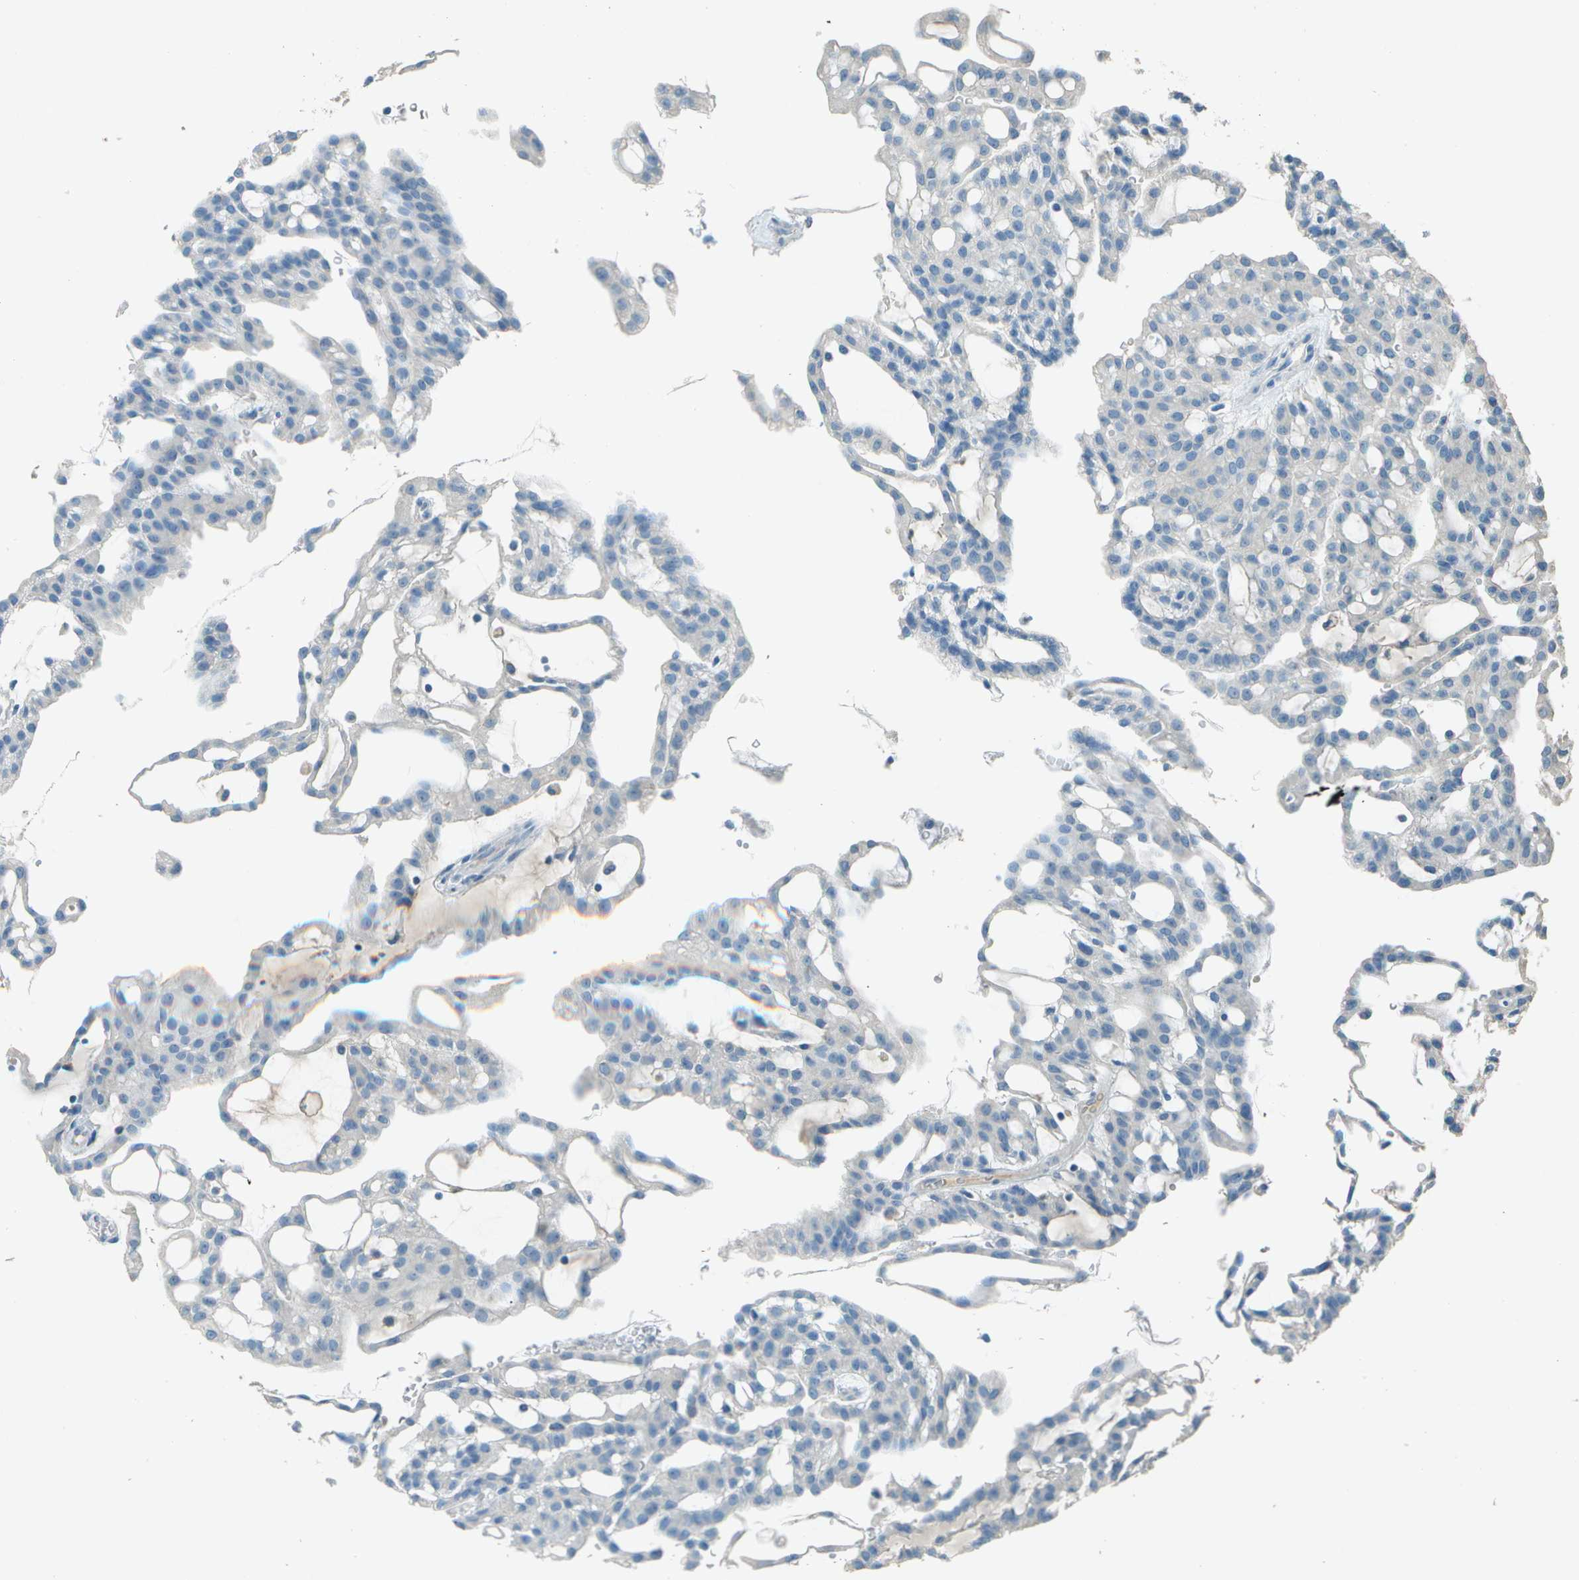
{"staining": {"intensity": "negative", "quantity": "none", "location": "none"}, "tissue": "renal cancer", "cell_type": "Tumor cells", "image_type": "cancer", "snomed": [{"axis": "morphology", "description": "Adenocarcinoma, NOS"}, {"axis": "topography", "description": "Kidney"}], "caption": "Immunohistochemistry (IHC) micrograph of neoplastic tissue: human adenocarcinoma (renal) stained with DAB (3,3'-diaminobenzidine) exhibits no significant protein positivity in tumor cells.", "gene": "LGI2", "patient": {"sex": "male", "age": 63}}